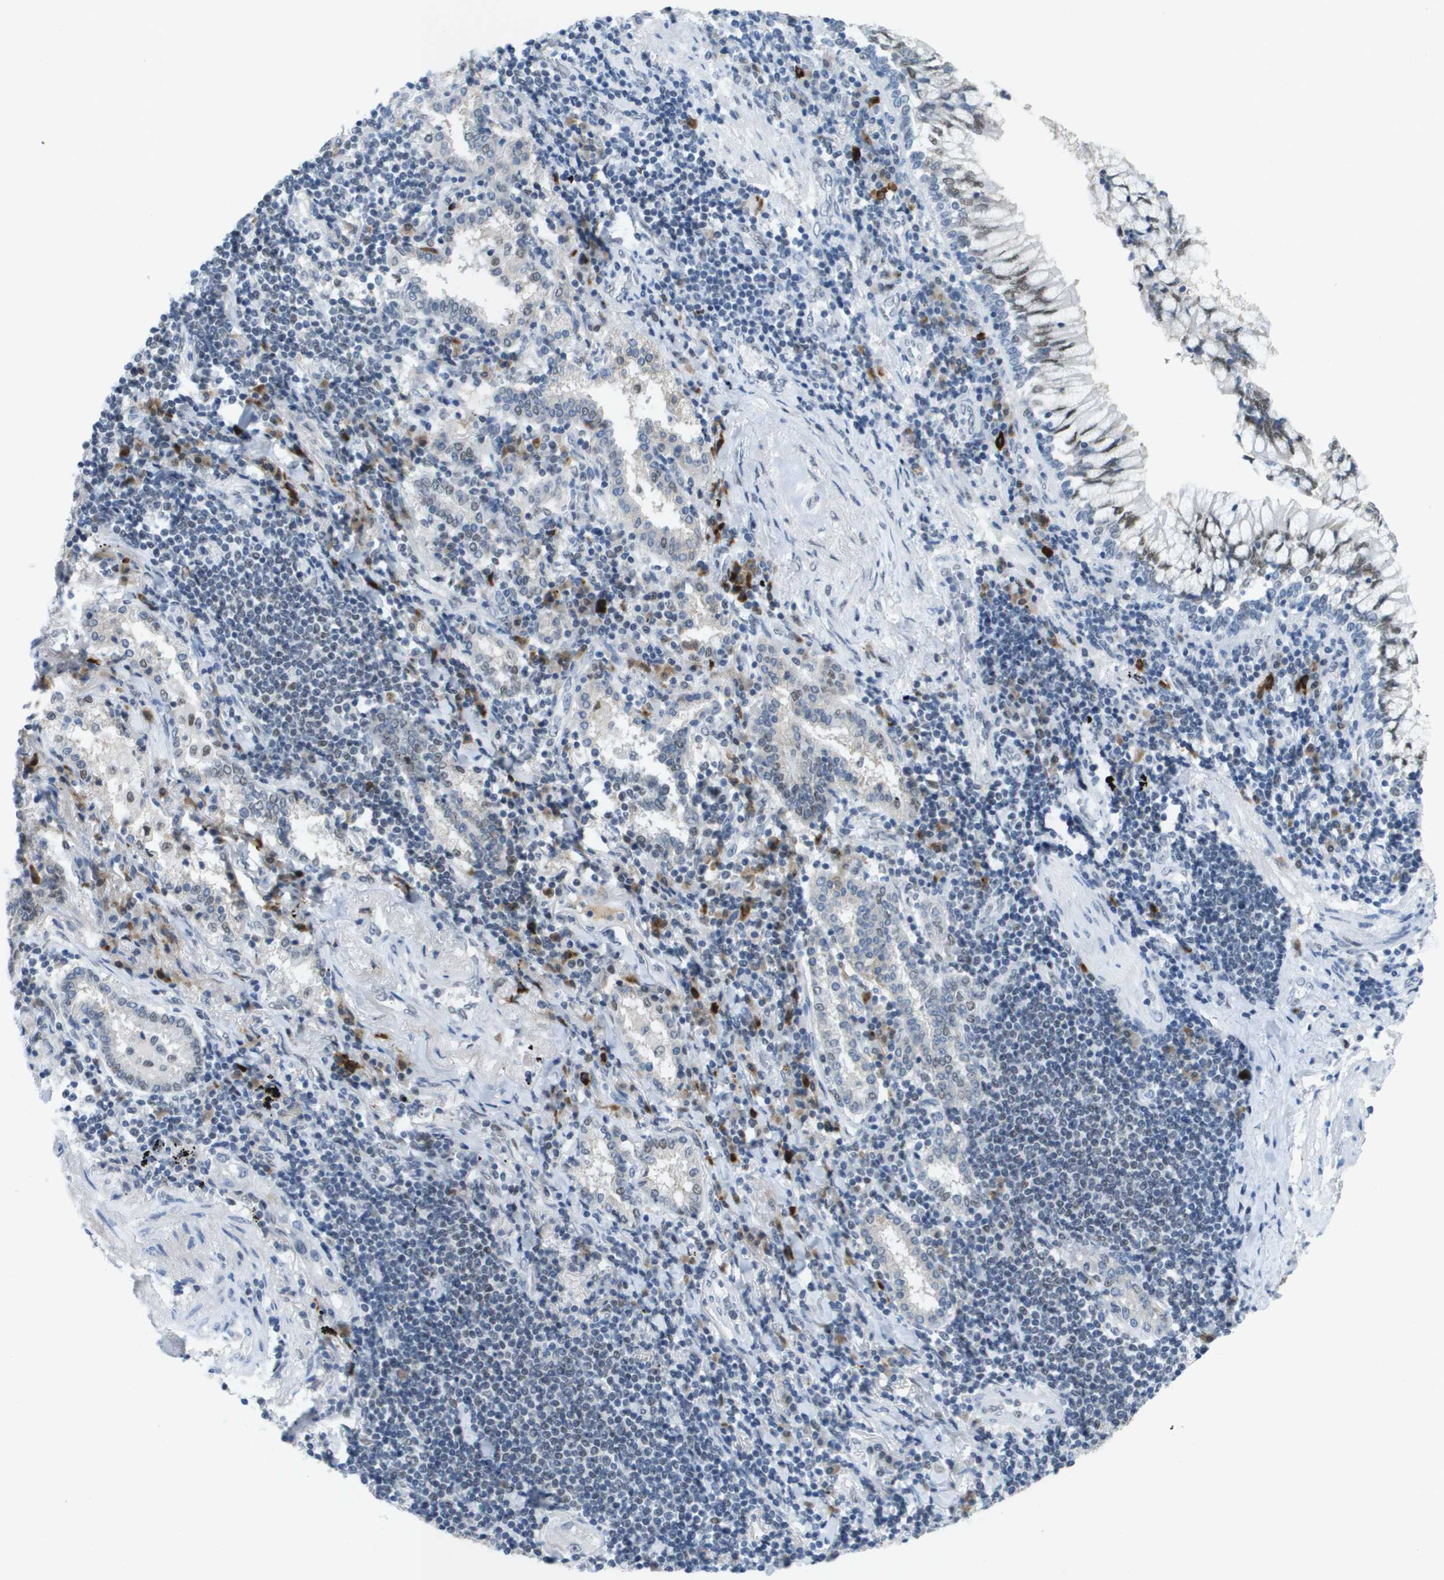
{"staining": {"intensity": "weak", "quantity": "<25%", "location": "nuclear"}, "tissue": "lung cancer", "cell_type": "Tumor cells", "image_type": "cancer", "snomed": [{"axis": "morphology", "description": "Adenocarcinoma, NOS"}, {"axis": "topography", "description": "Lung"}], "caption": "Immunohistochemistry photomicrograph of human lung adenocarcinoma stained for a protein (brown), which exhibits no positivity in tumor cells.", "gene": "TP53RK", "patient": {"sex": "female", "age": 65}}